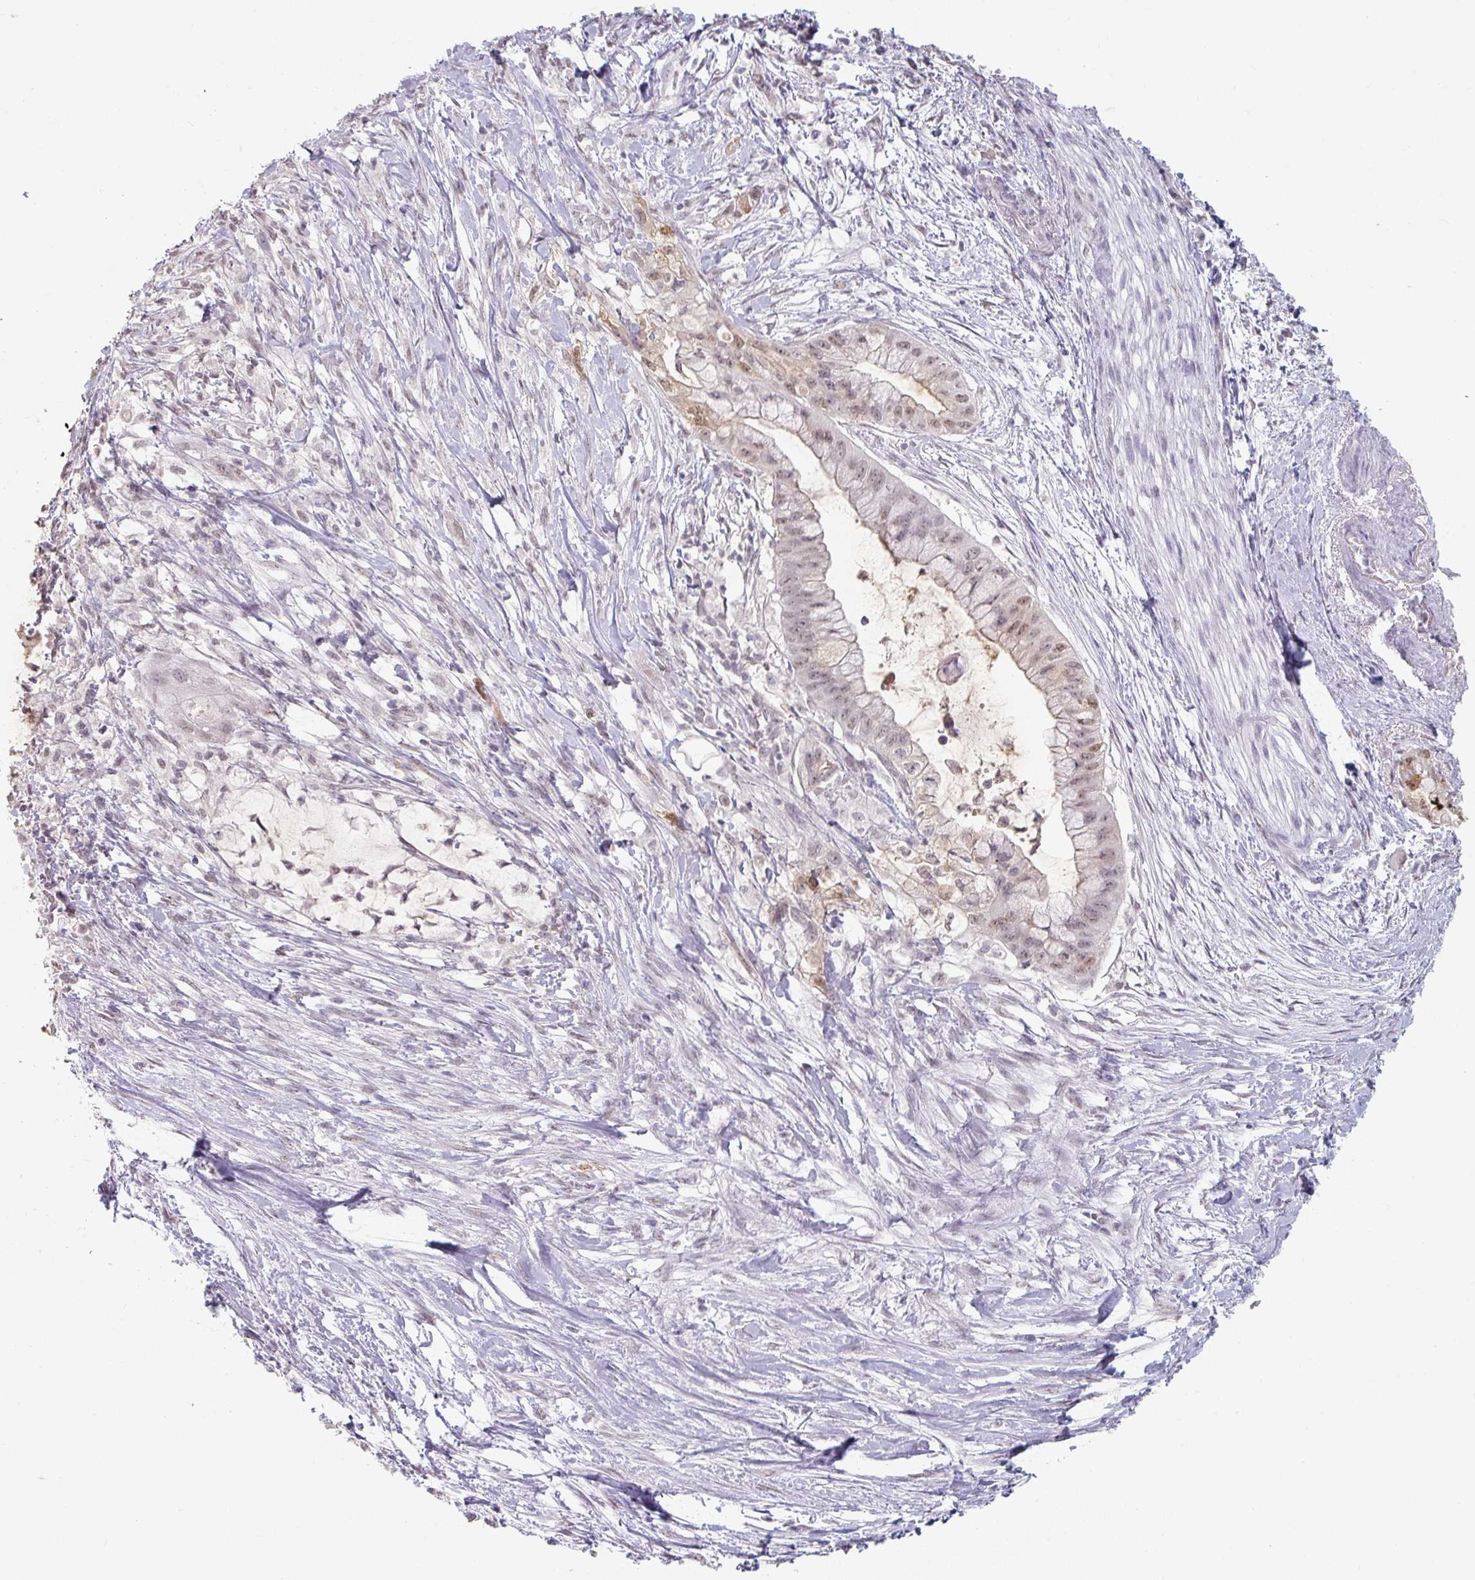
{"staining": {"intensity": "weak", "quantity": "25%-75%", "location": "nuclear"}, "tissue": "pancreatic cancer", "cell_type": "Tumor cells", "image_type": "cancer", "snomed": [{"axis": "morphology", "description": "Adenocarcinoma, NOS"}, {"axis": "topography", "description": "Pancreas"}], "caption": "IHC of adenocarcinoma (pancreatic) demonstrates low levels of weak nuclear staining in approximately 25%-75% of tumor cells.", "gene": "SPRR1A", "patient": {"sex": "male", "age": 48}}